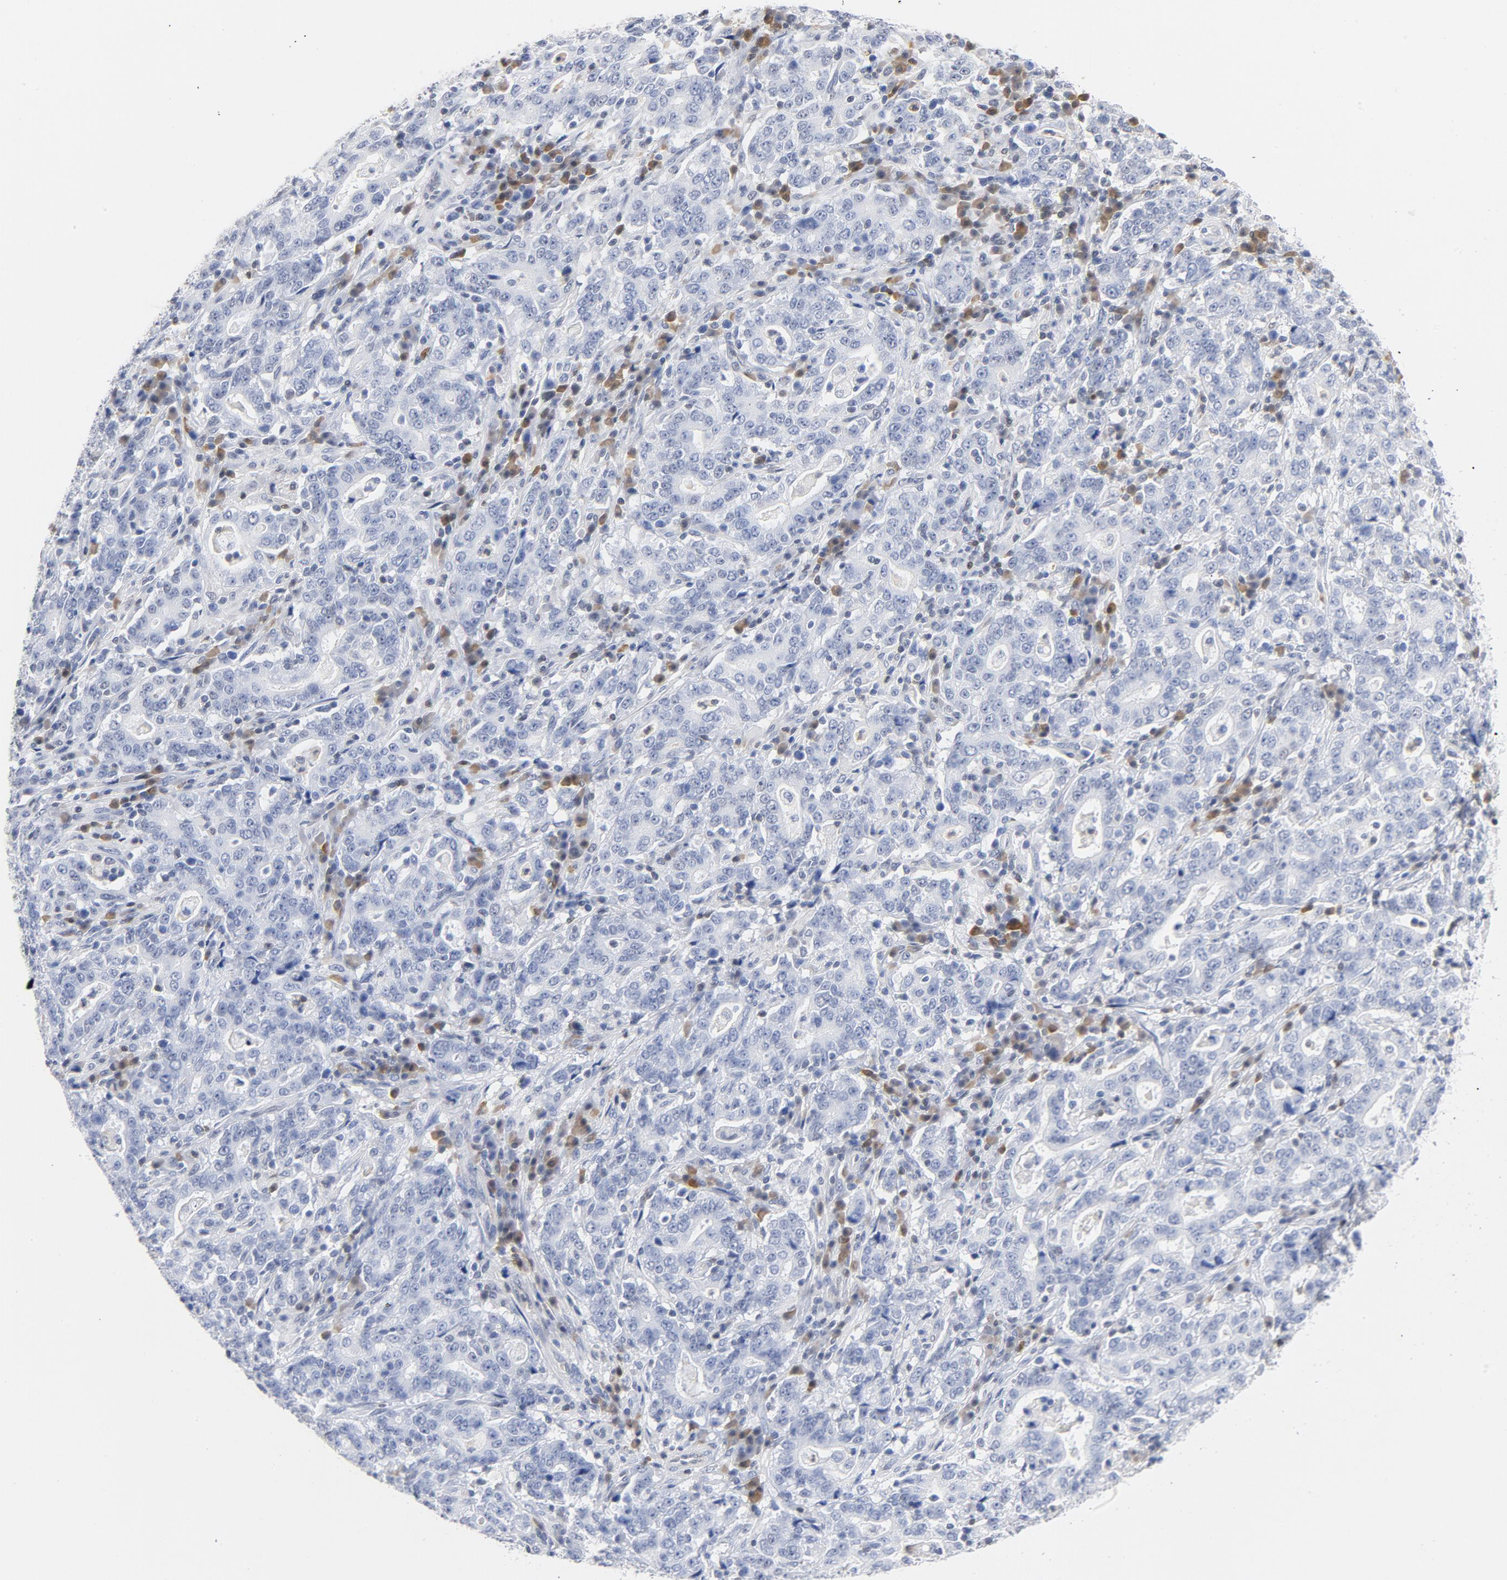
{"staining": {"intensity": "negative", "quantity": "none", "location": "none"}, "tissue": "stomach cancer", "cell_type": "Tumor cells", "image_type": "cancer", "snomed": [{"axis": "morphology", "description": "Normal tissue, NOS"}, {"axis": "morphology", "description": "Adenocarcinoma, NOS"}, {"axis": "topography", "description": "Stomach, upper"}, {"axis": "topography", "description": "Stomach"}], "caption": "There is no significant expression in tumor cells of stomach adenocarcinoma.", "gene": "CDKN1B", "patient": {"sex": "male", "age": 59}}